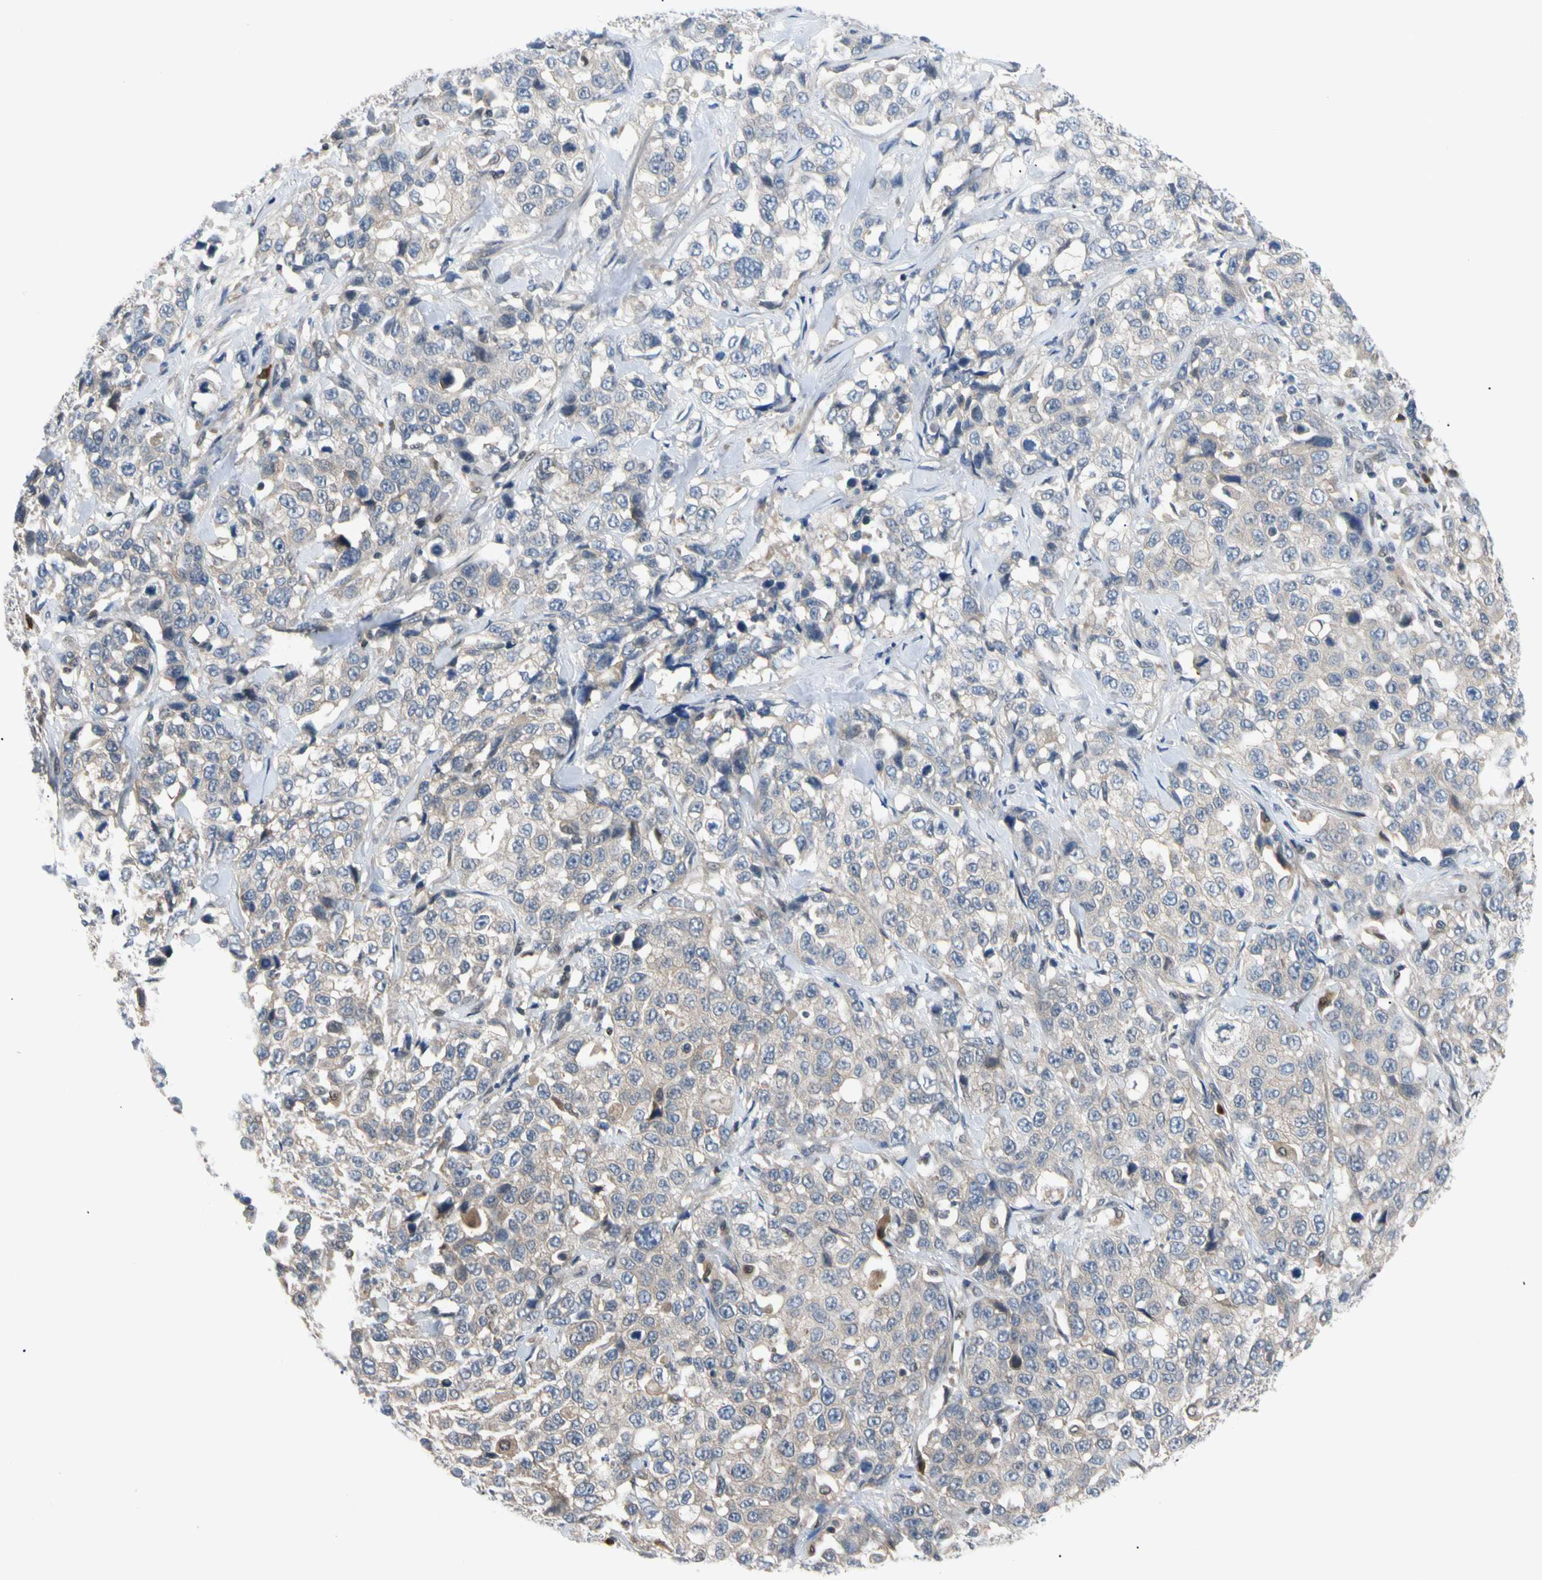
{"staining": {"intensity": "weak", "quantity": "<25%", "location": "cytoplasmic/membranous"}, "tissue": "stomach cancer", "cell_type": "Tumor cells", "image_type": "cancer", "snomed": [{"axis": "morphology", "description": "Normal tissue, NOS"}, {"axis": "morphology", "description": "Adenocarcinoma, NOS"}, {"axis": "topography", "description": "Stomach"}], "caption": "High power microscopy photomicrograph of an immunohistochemistry image of stomach adenocarcinoma, revealing no significant expression in tumor cells.", "gene": "SEC23B", "patient": {"sex": "male", "age": 48}}